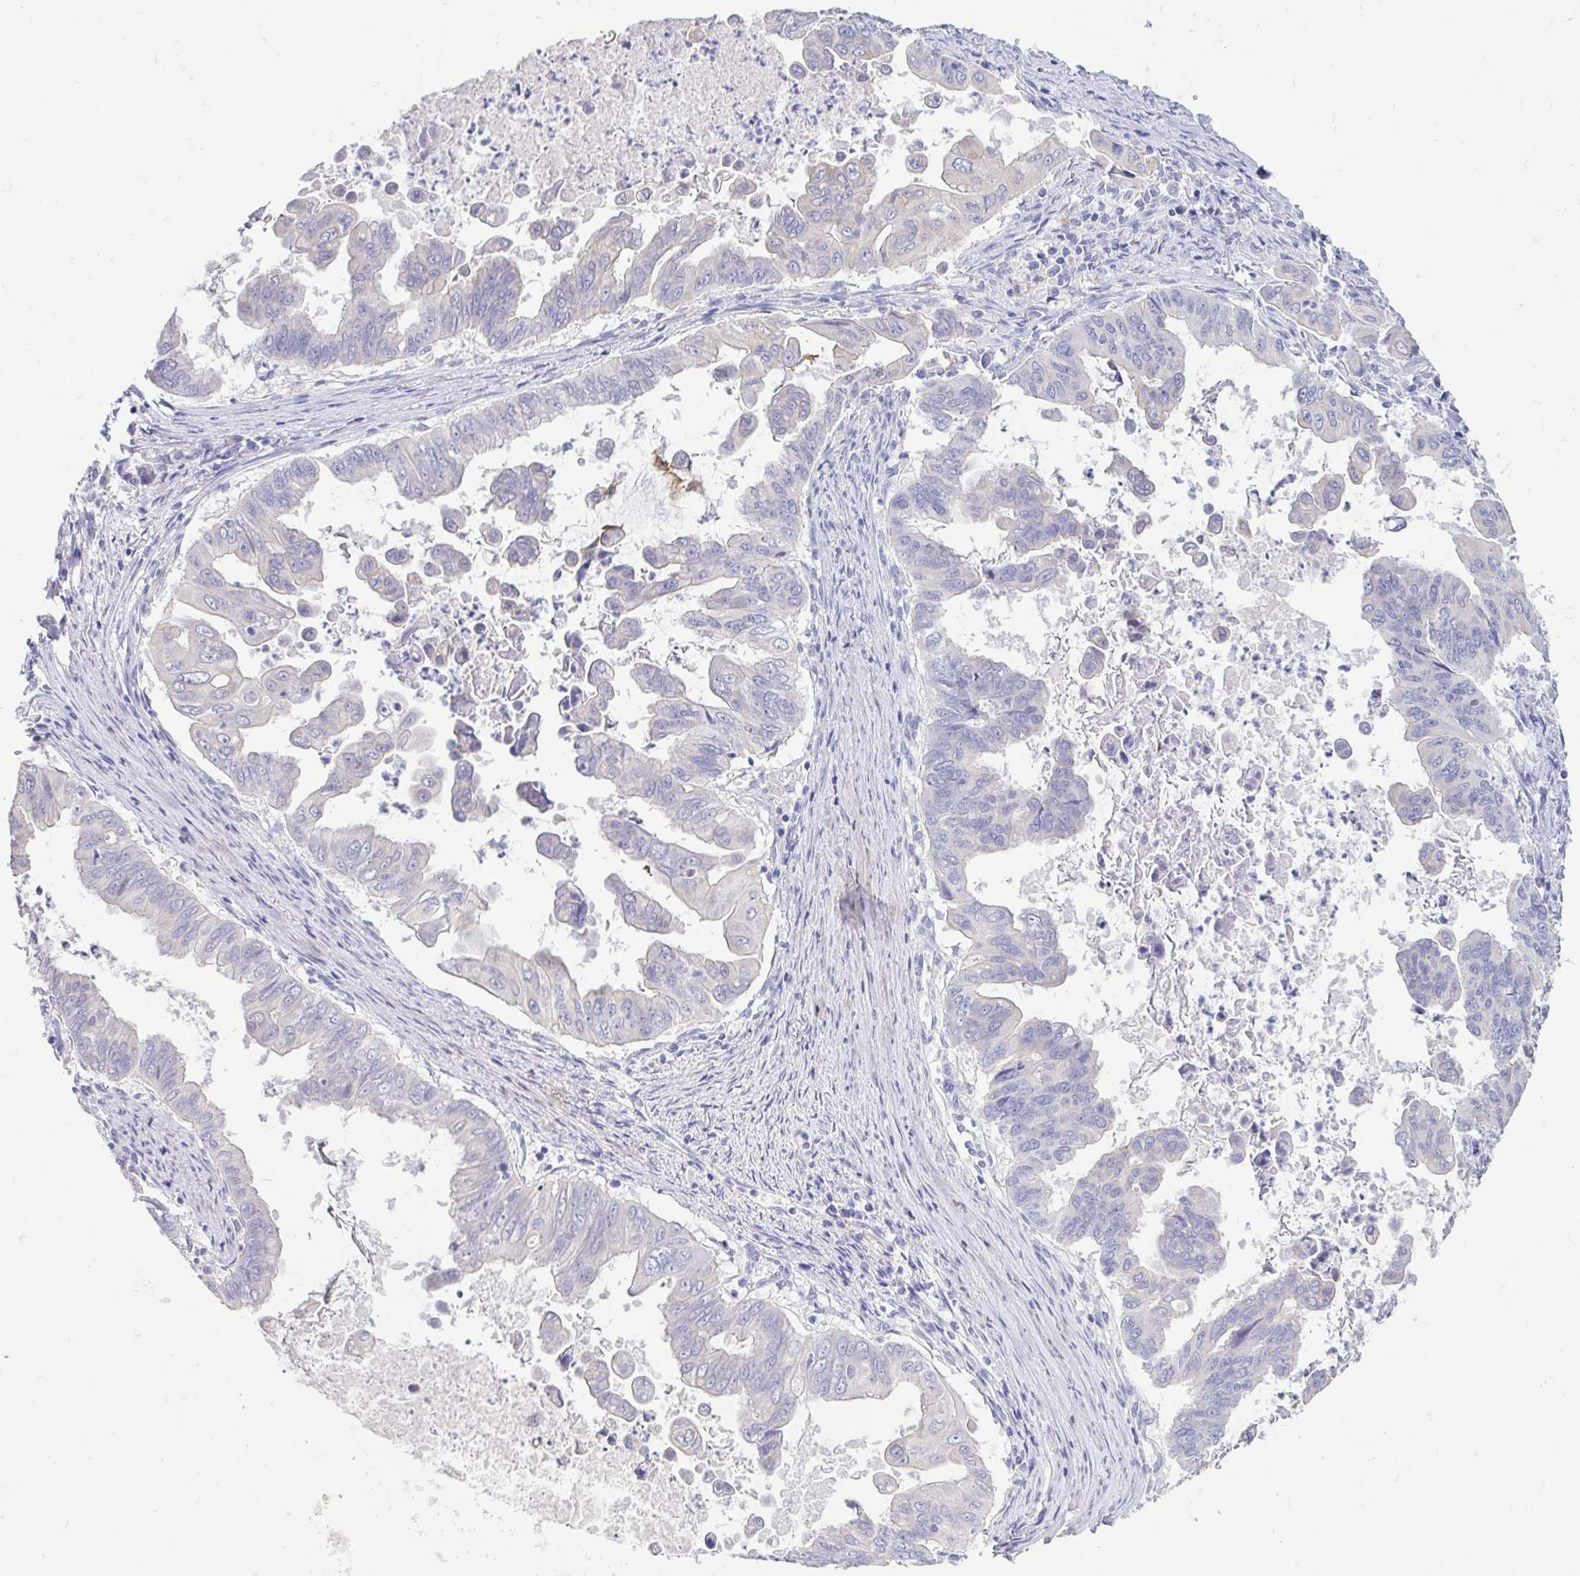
{"staining": {"intensity": "negative", "quantity": "none", "location": "none"}, "tissue": "stomach cancer", "cell_type": "Tumor cells", "image_type": "cancer", "snomed": [{"axis": "morphology", "description": "Adenocarcinoma, NOS"}, {"axis": "topography", "description": "Stomach, upper"}], "caption": "Immunohistochemistry of adenocarcinoma (stomach) exhibits no staining in tumor cells.", "gene": "FABP3", "patient": {"sex": "male", "age": 80}}